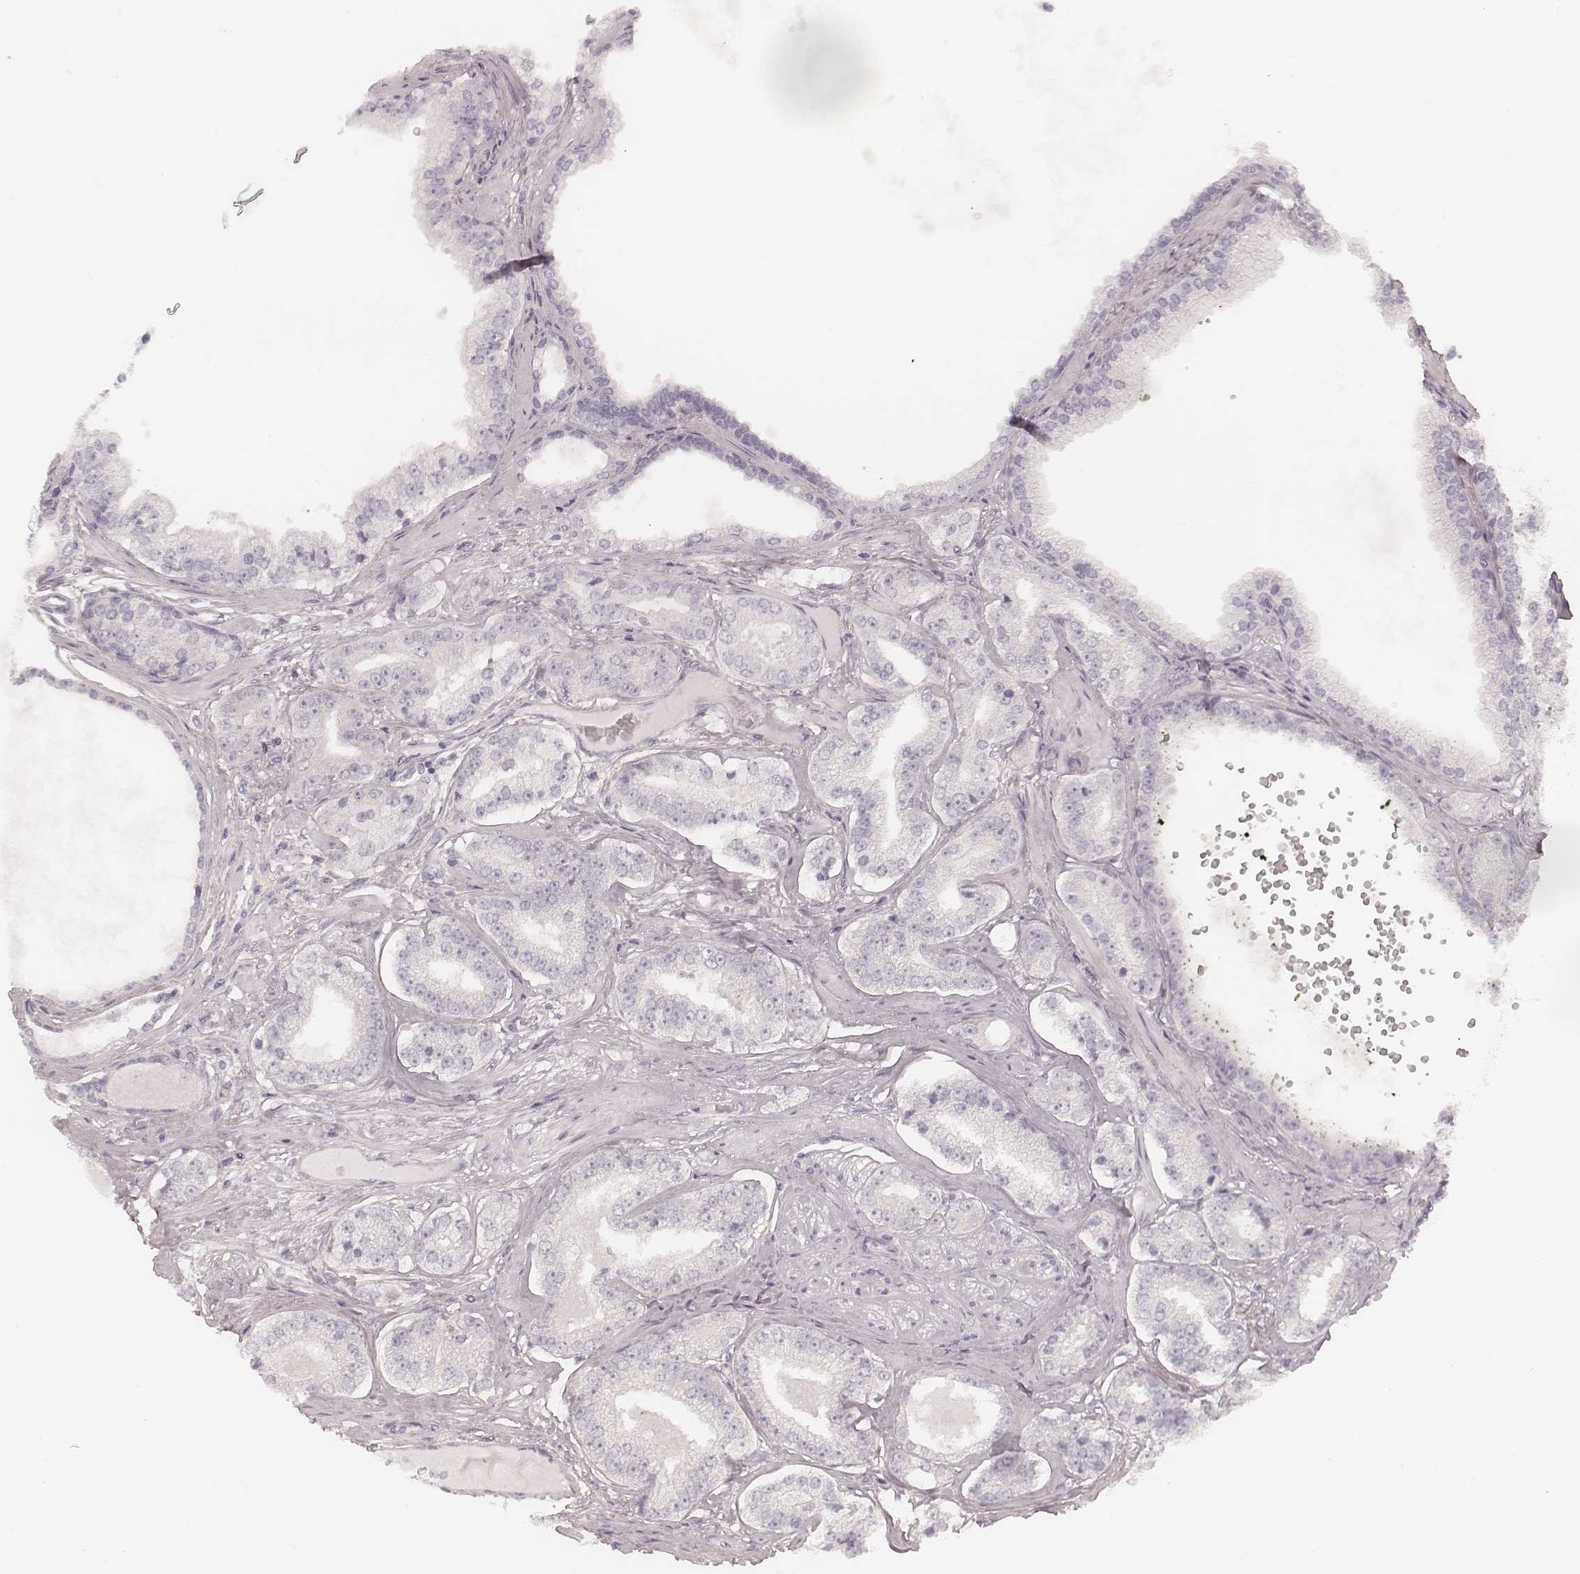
{"staining": {"intensity": "negative", "quantity": "none", "location": "none"}, "tissue": "prostate cancer", "cell_type": "Tumor cells", "image_type": "cancer", "snomed": [{"axis": "morphology", "description": "Adenocarcinoma, NOS"}, {"axis": "topography", "description": "Prostate"}], "caption": "Immunohistochemistry (IHC) of adenocarcinoma (prostate) shows no positivity in tumor cells. Nuclei are stained in blue.", "gene": "ACACB", "patient": {"sex": "male", "age": 64}}